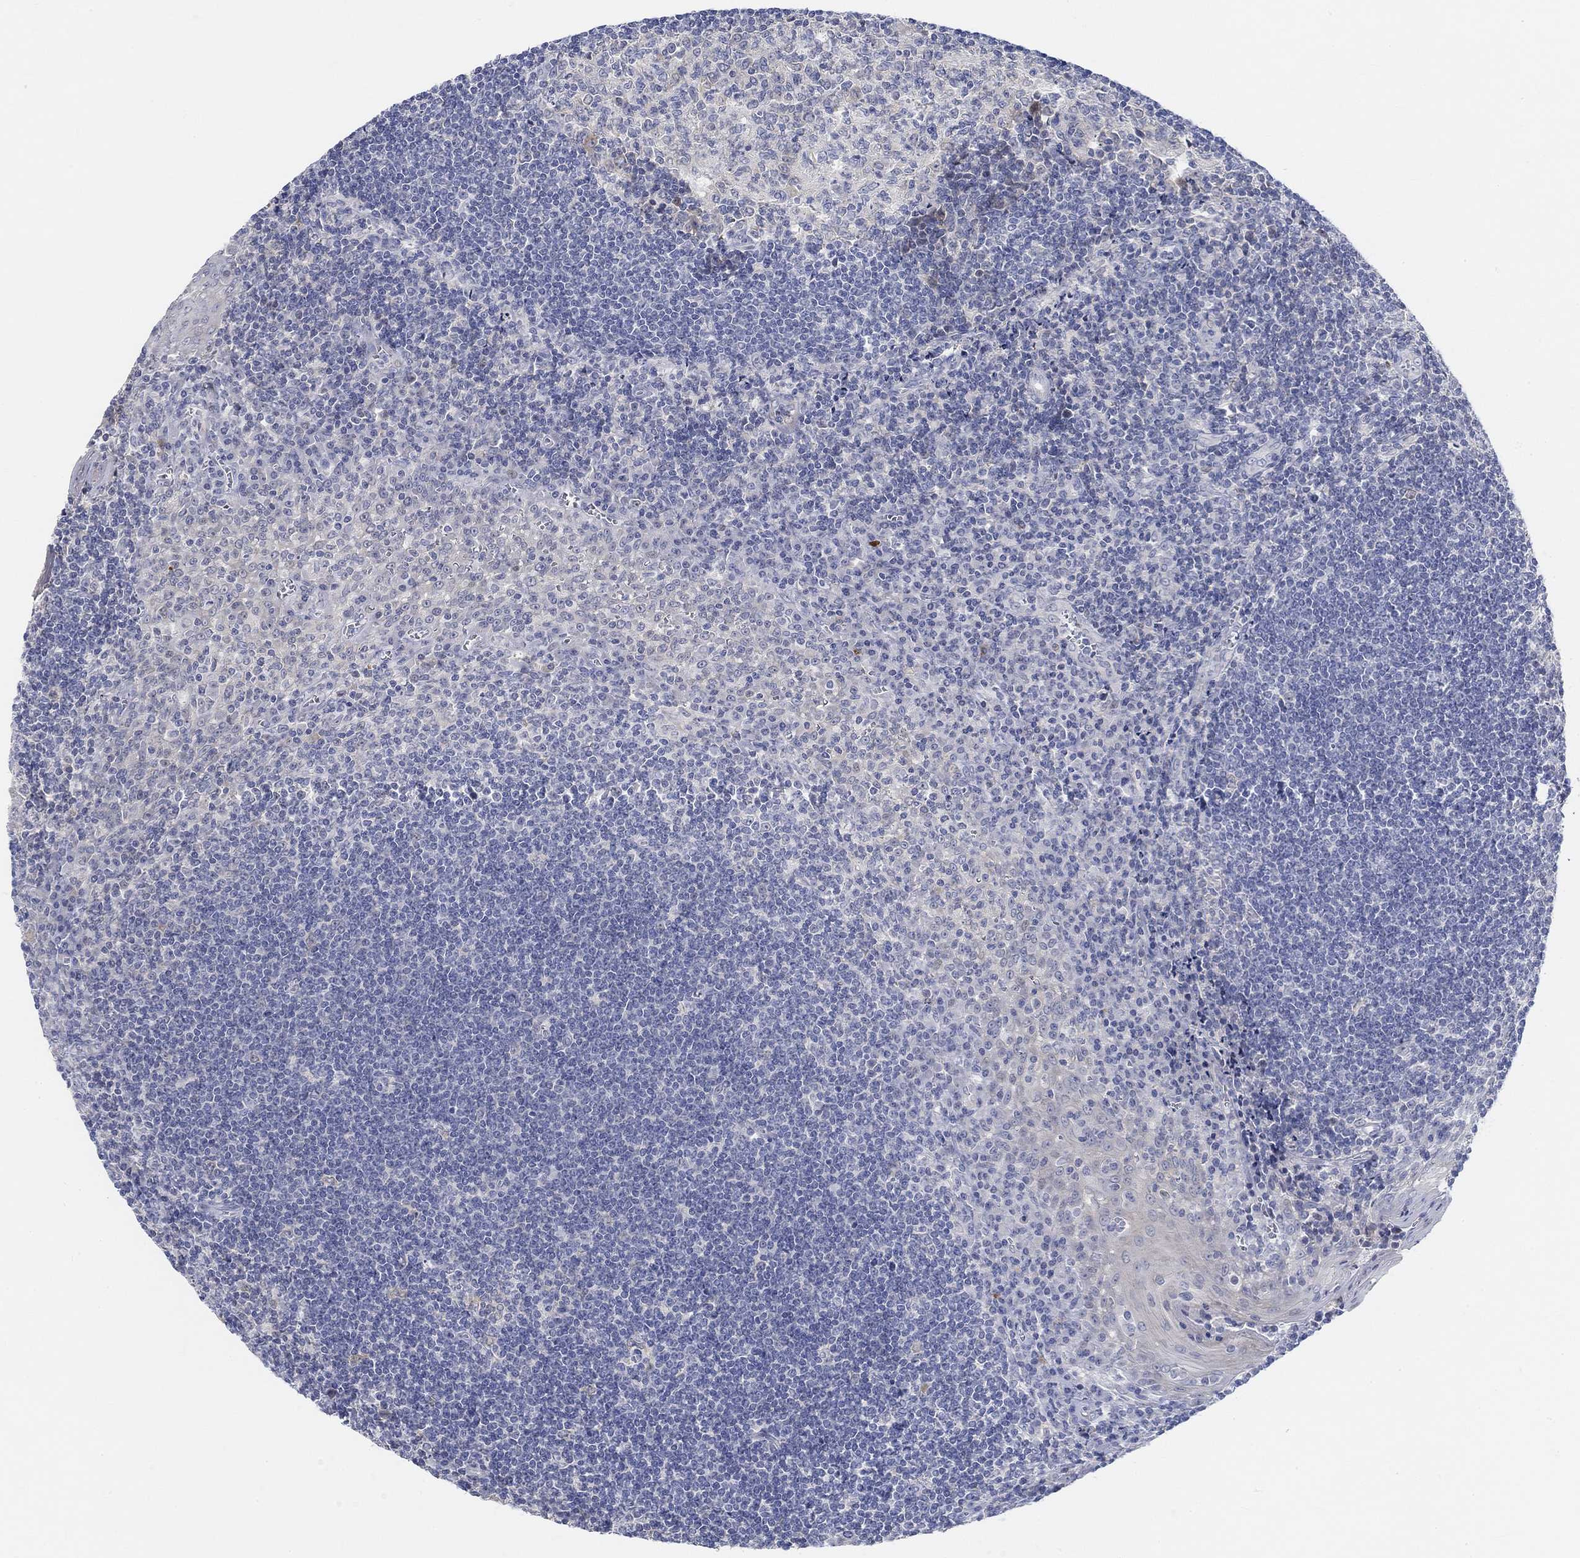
{"staining": {"intensity": "weak", "quantity": "<25%", "location": "cytoplasmic/membranous"}, "tissue": "tonsil", "cell_type": "Germinal center cells", "image_type": "normal", "snomed": [{"axis": "morphology", "description": "Normal tissue, NOS"}, {"axis": "topography", "description": "Tonsil"}], "caption": "The immunohistochemistry micrograph has no significant positivity in germinal center cells of tonsil.", "gene": "SNTG2", "patient": {"sex": "male", "age": 33}}